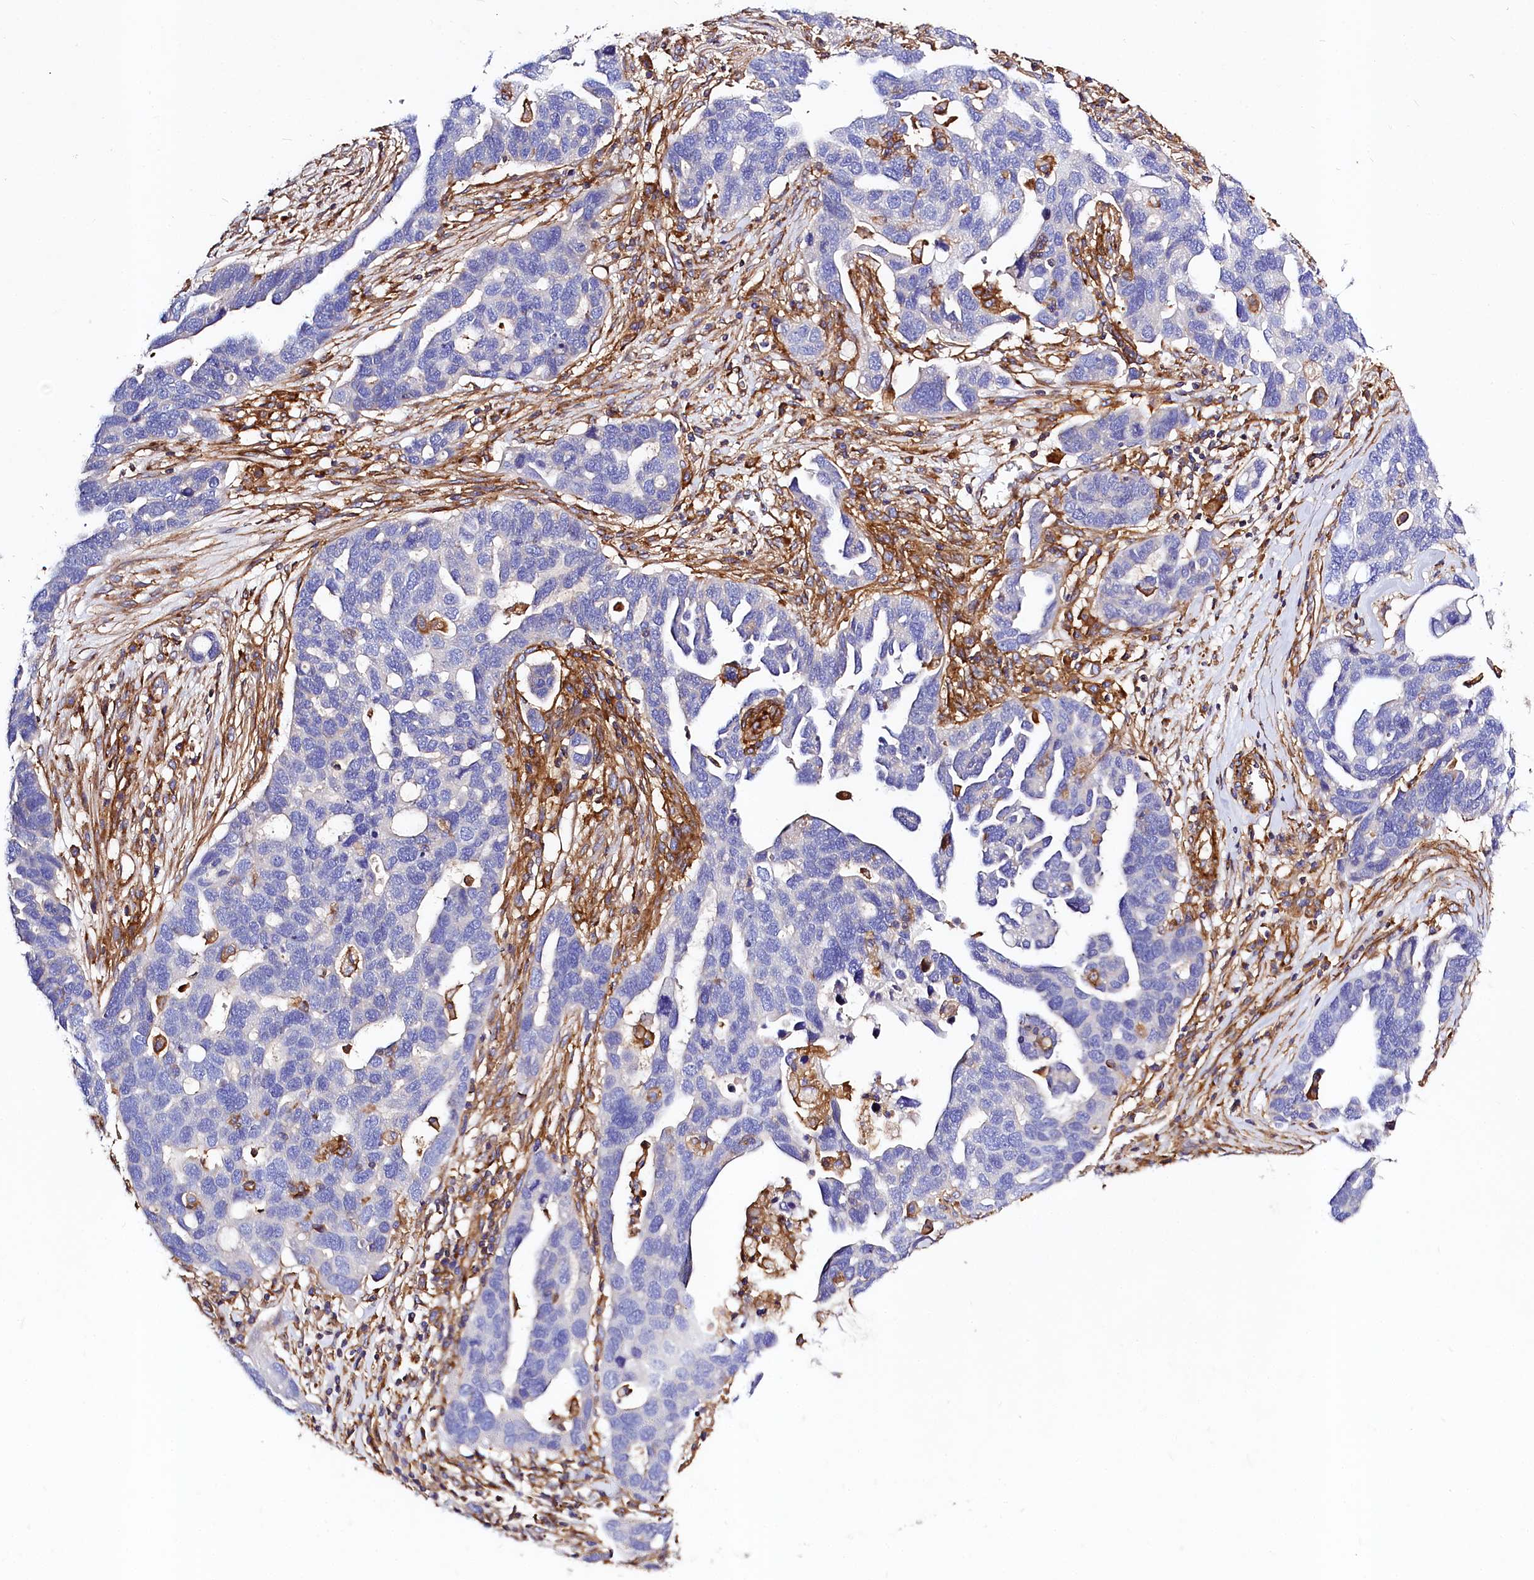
{"staining": {"intensity": "negative", "quantity": "none", "location": "none"}, "tissue": "ovarian cancer", "cell_type": "Tumor cells", "image_type": "cancer", "snomed": [{"axis": "morphology", "description": "Cystadenocarcinoma, serous, NOS"}, {"axis": "topography", "description": "Ovary"}], "caption": "Immunohistochemical staining of human ovarian cancer reveals no significant positivity in tumor cells.", "gene": "ANO6", "patient": {"sex": "female", "age": 54}}